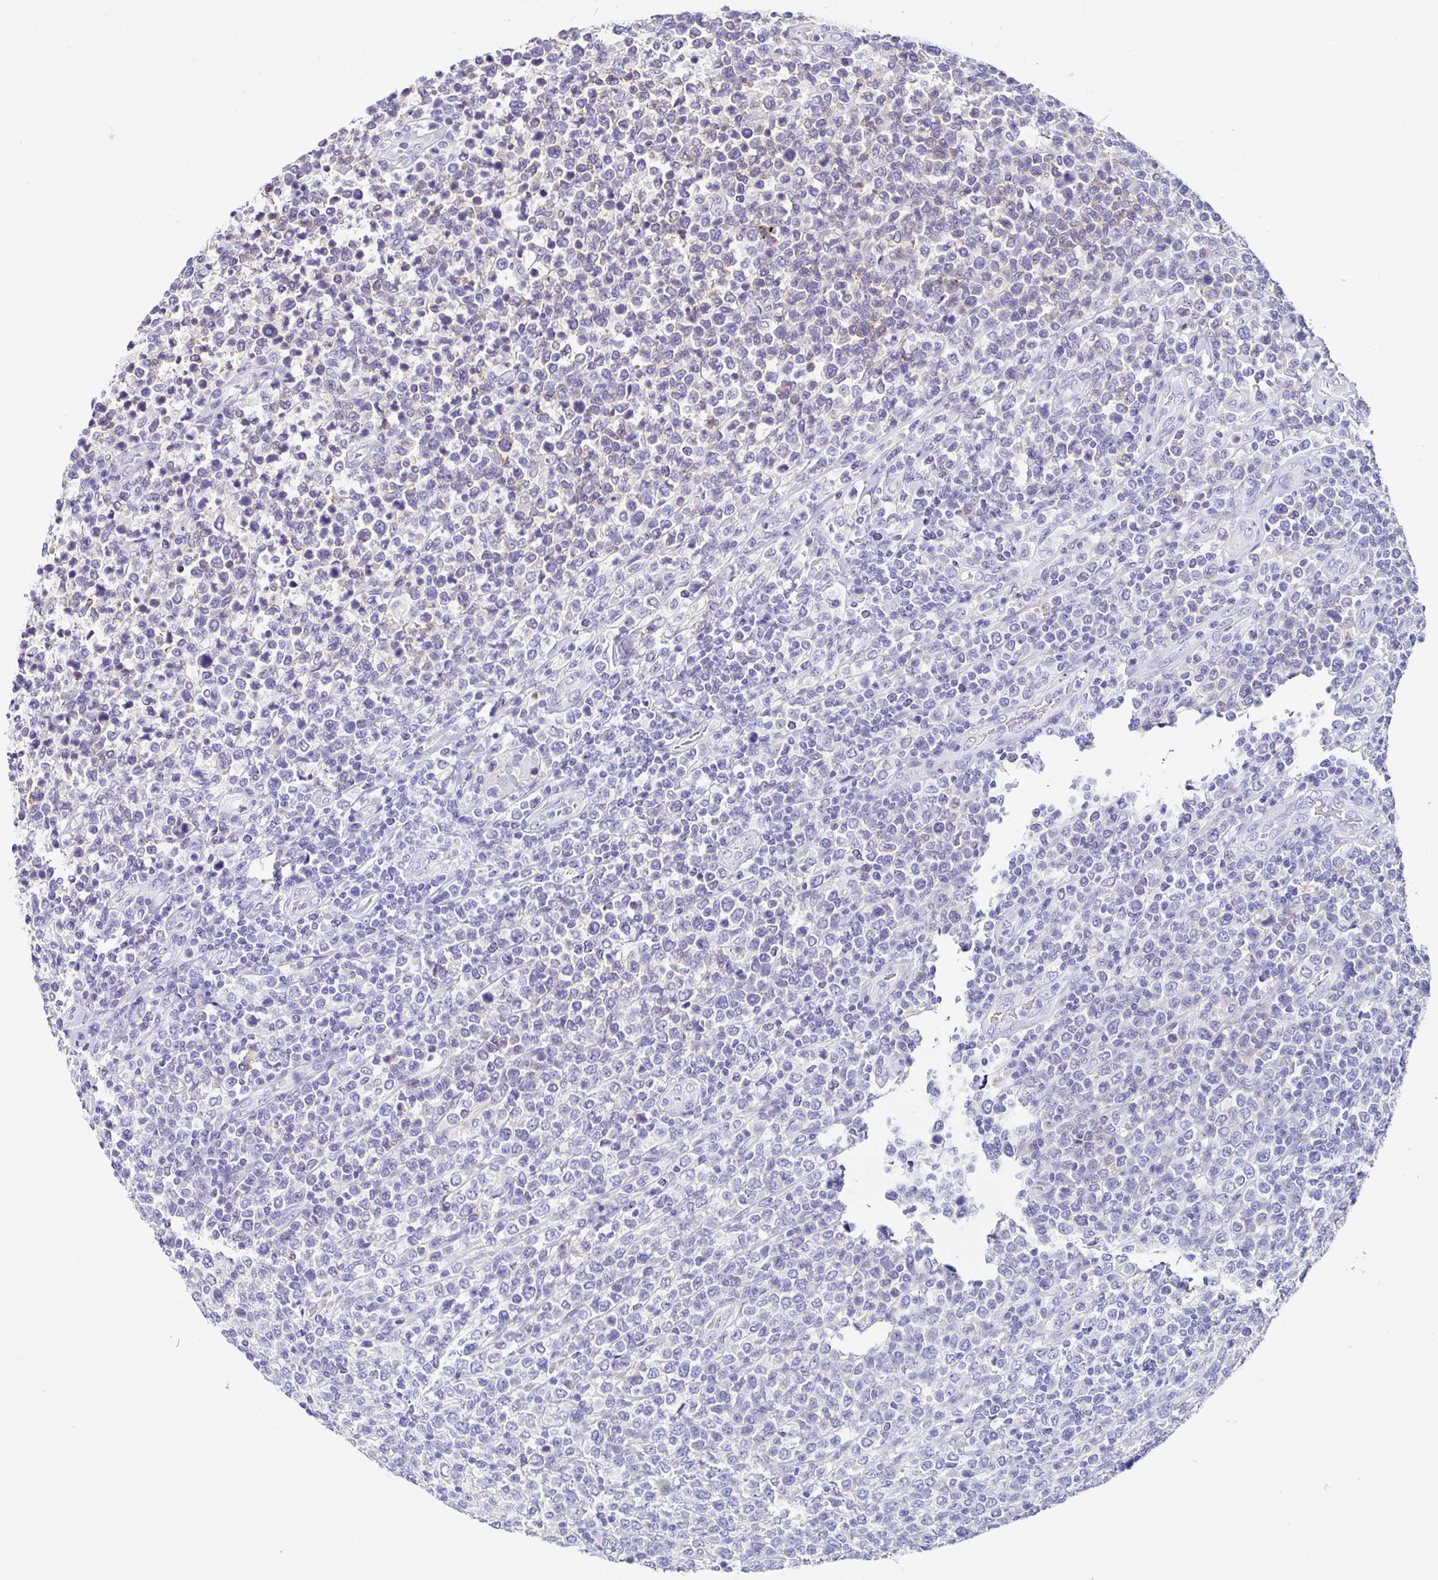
{"staining": {"intensity": "negative", "quantity": "none", "location": "none"}, "tissue": "lymphoma", "cell_type": "Tumor cells", "image_type": "cancer", "snomed": [{"axis": "morphology", "description": "Malignant lymphoma, non-Hodgkin's type, High grade"}, {"axis": "topography", "description": "Soft tissue"}], "caption": "This is an immunohistochemistry (IHC) photomicrograph of human lymphoma. There is no staining in tumor cells.", "gene": "TMPRSS11E", "patient": {"sex": "female", "age": 56}}